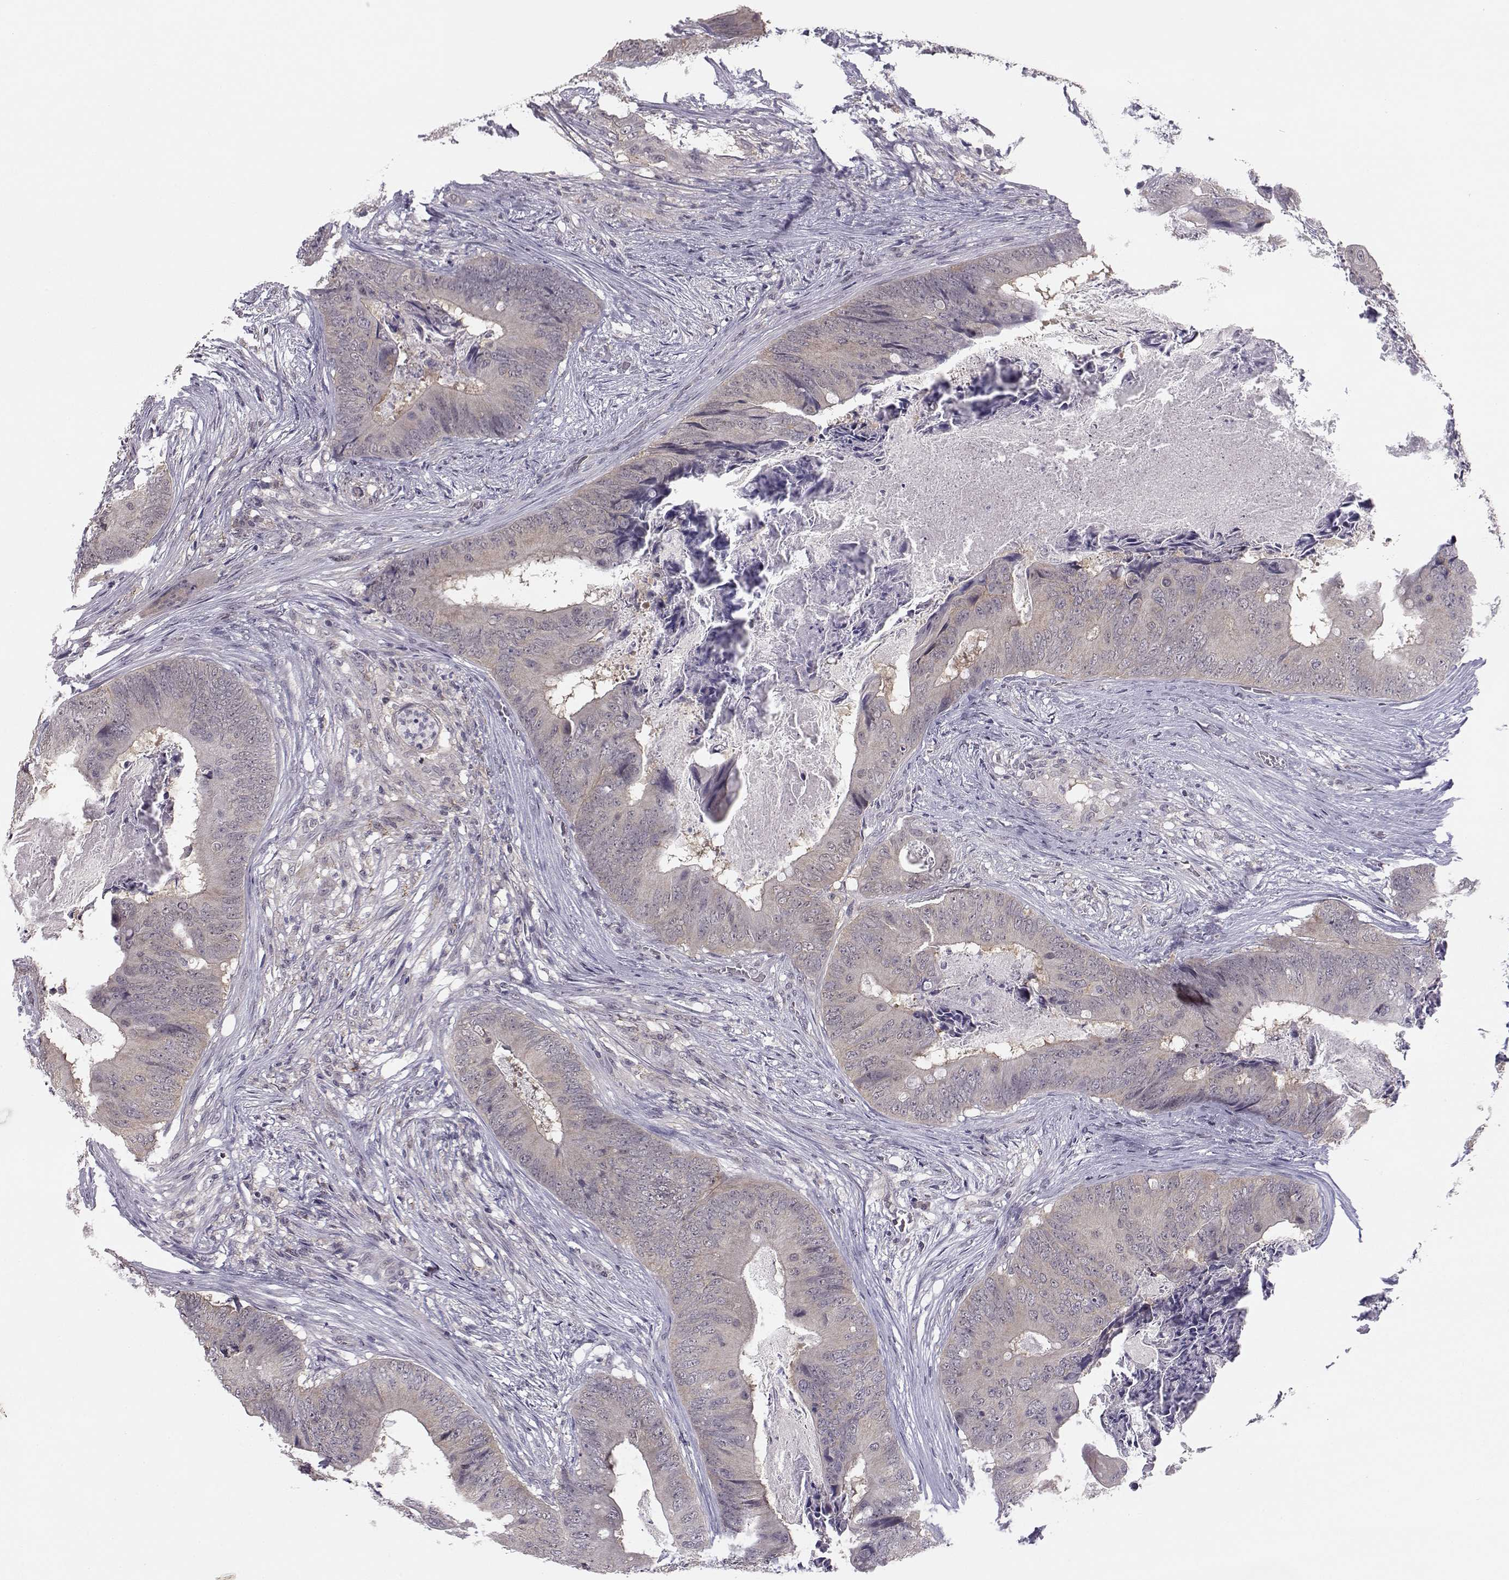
{"staining": {"intensity": "negative", "quantity": "none", "location": "none"}, "tissue": "colorectal cancer", "cell_type": "Tumor cells", "image_type": "cancer", "snomed": [{"axis": "morphology", "description": "Adenocarcinoma, NOS"}, {"axis": "topography", "description": "Colon"}], "caption": "An image of human colorectal adenocarcinoma is negative for staining in tumor cells.", "gene": "KIF13B", "patient": {"sex": "male", "age": 84}}